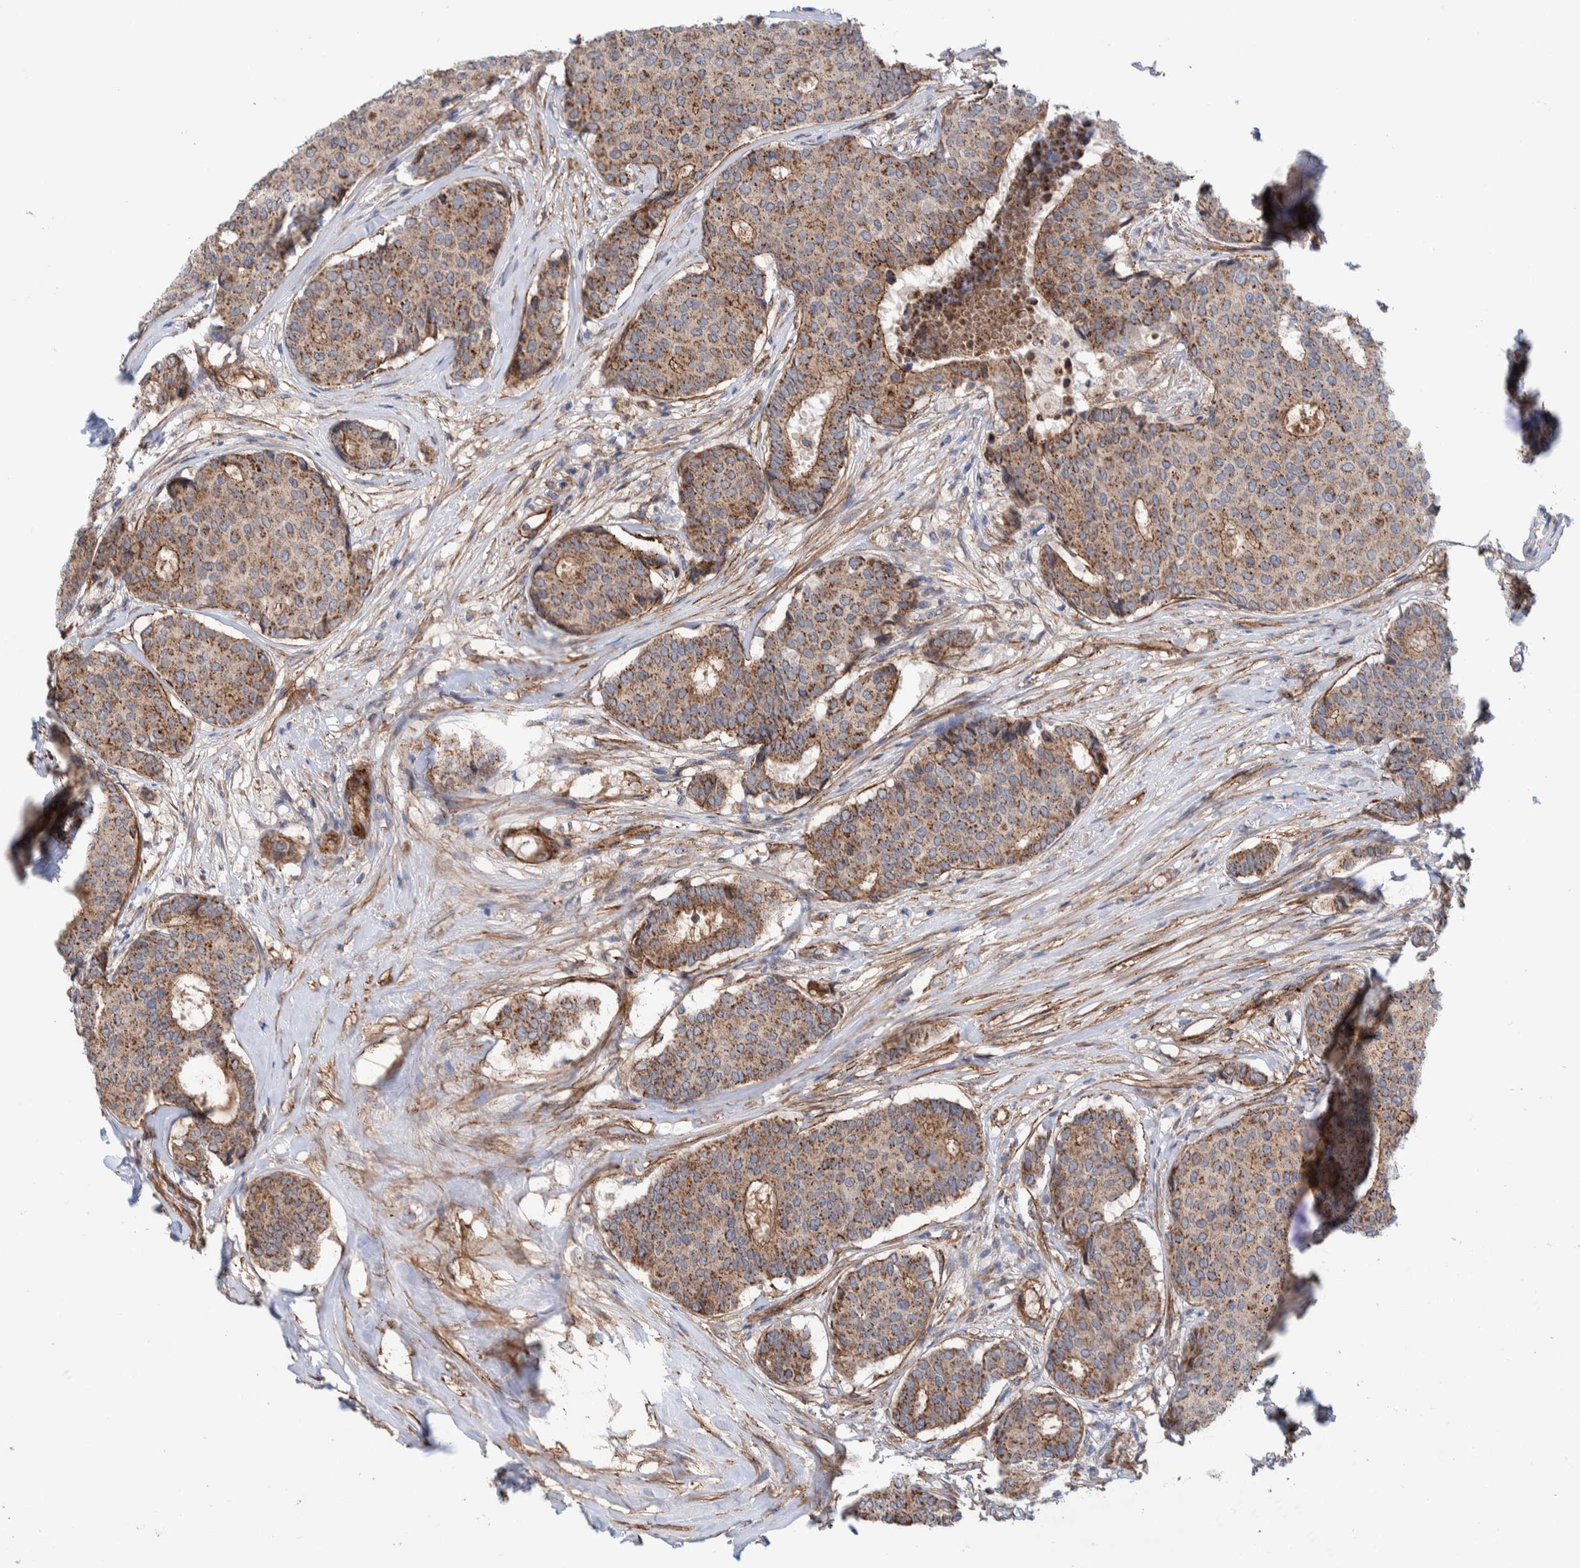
{"staining": {"intensity": "moderate", "quantity": ">75%", "location": "cytoplasmic/membranous"}, "tissue": "breast cancer", "cell_type": "Tumor cells", "image_type": "cancer", "snomed": [{"axis": "morphology", "description": "Duct carcinoma"}, {"axis": "topography", "description": "Breast"}], "caption": "Tumor cells display medium levels of moderate cytoplasmic/membranous positivity in about >75% of cells in breast cancer (infiltrating ductal carcinoma).", "gene": "SLC25A10", "patient": {"sex": "female", "age": 75}}